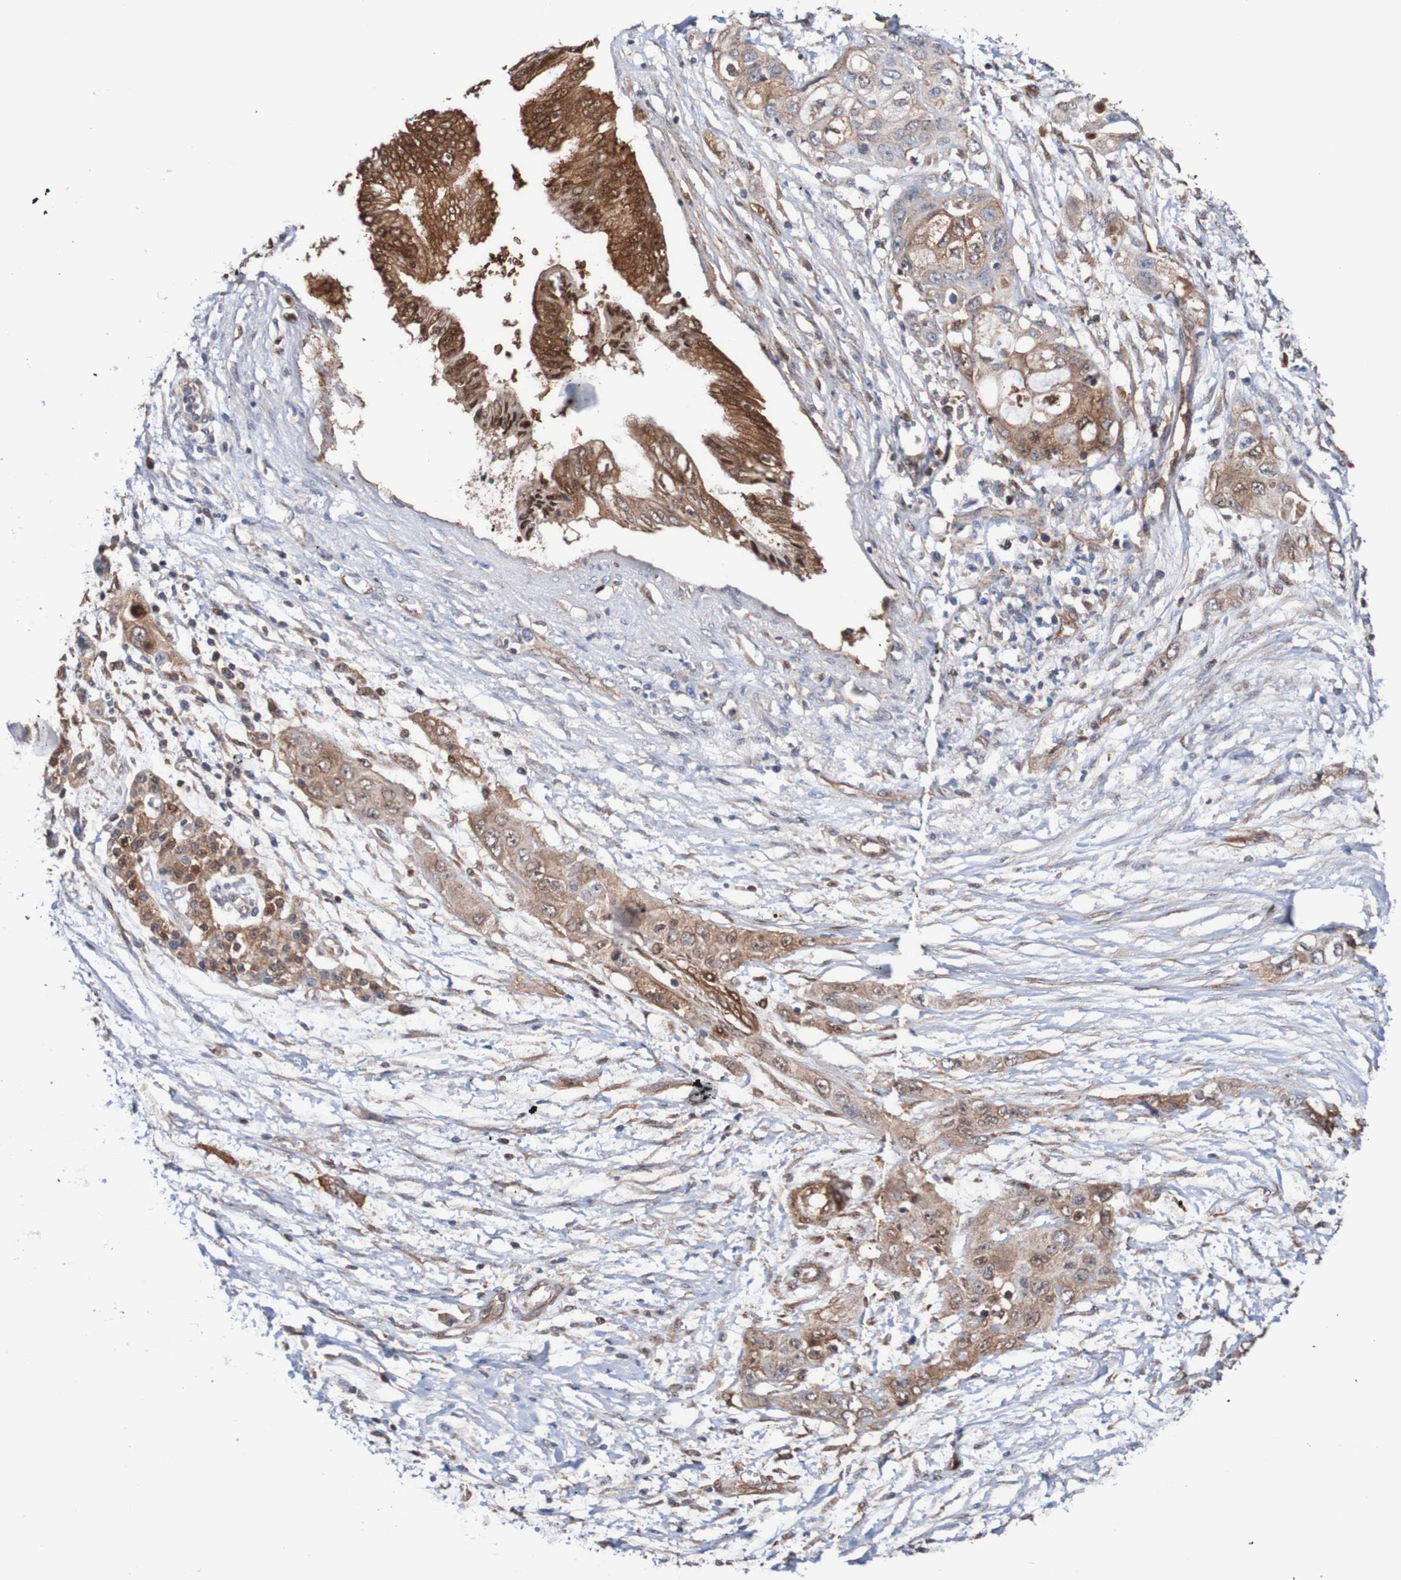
{"staining": {"intensity": "moderate", "quantity": ">75%", "location": "cytoplasmic/membranous"}, "tissue": "pancreatic cancer", "cell_type": "Tumor cells", "image_type": "cancer", "snomed": [{"axis": "morphology", "description": "Adenocarcinoma, NOS"}, {"axis": "topography", "description": "Pancreas"}], "caption": "Protein expression analysis of adenocarcinoma (pancreatic) shows moderate cytoplasmic/membranous expression in approximately >75% of tumor cells.", "gene": "RIGI", "patient": {"sex": "female", "age": 70}}